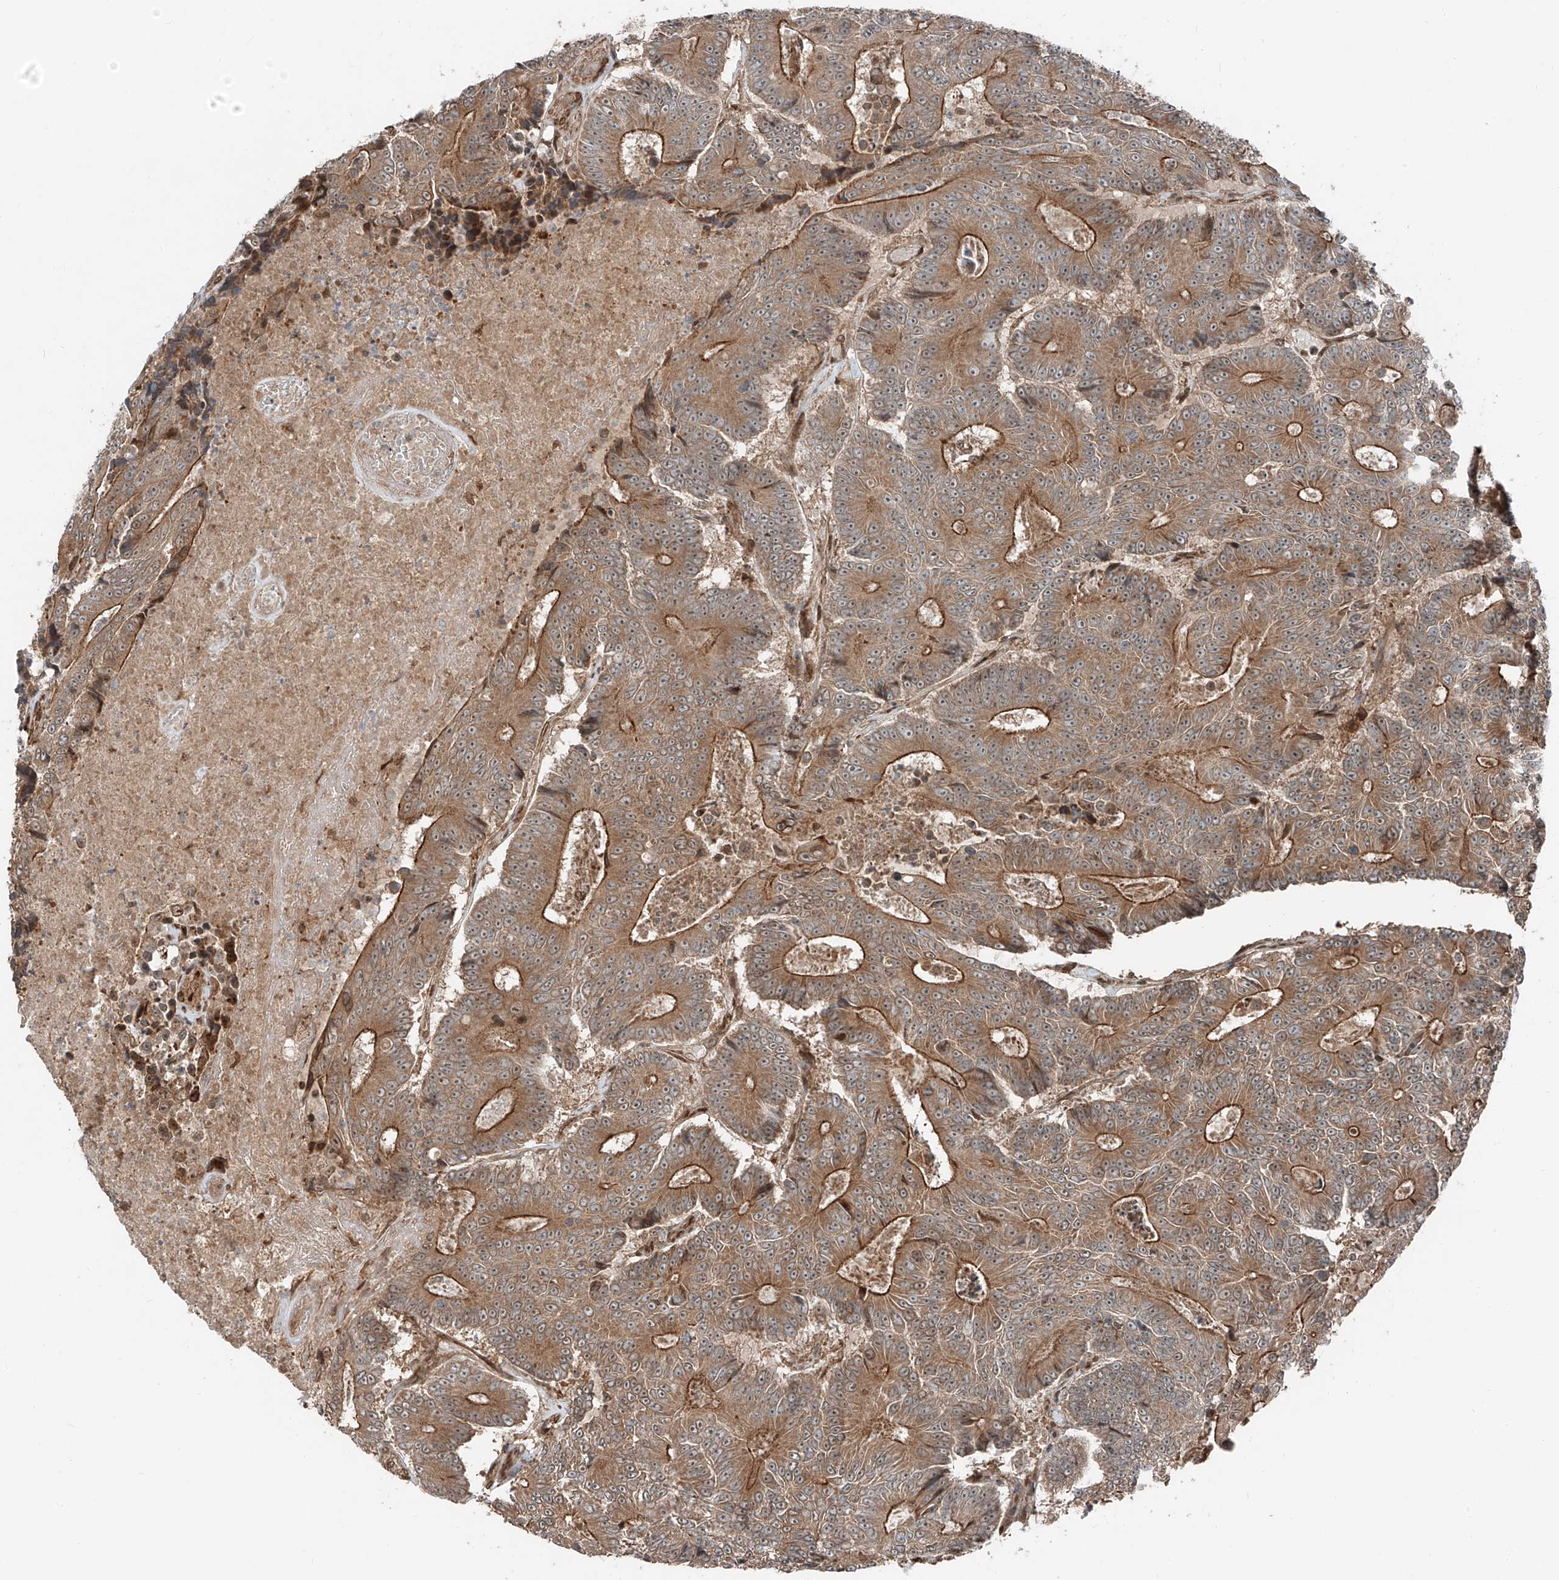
{"staining": {"intensity": "moderate", "quantity": ">75%", "location": "cytoplasmic/membranous"}, "tissue": "colorectal cancer", "cell_type": "Tumor cells", "image_type": "cancer", "snomed": [{"axis": "morphology", "description": "Adenocarcinoma, NOS"}, {"axis": "topography", "description": "Colon"}], "caption": "Moderate cytoplasmic/membranous protein staining is identified in about >75% of tumor cells in colorectal cancer (adenocarcinoma).", "gene": "CEP162", "patient": {"sex": "male", "age": 83}}